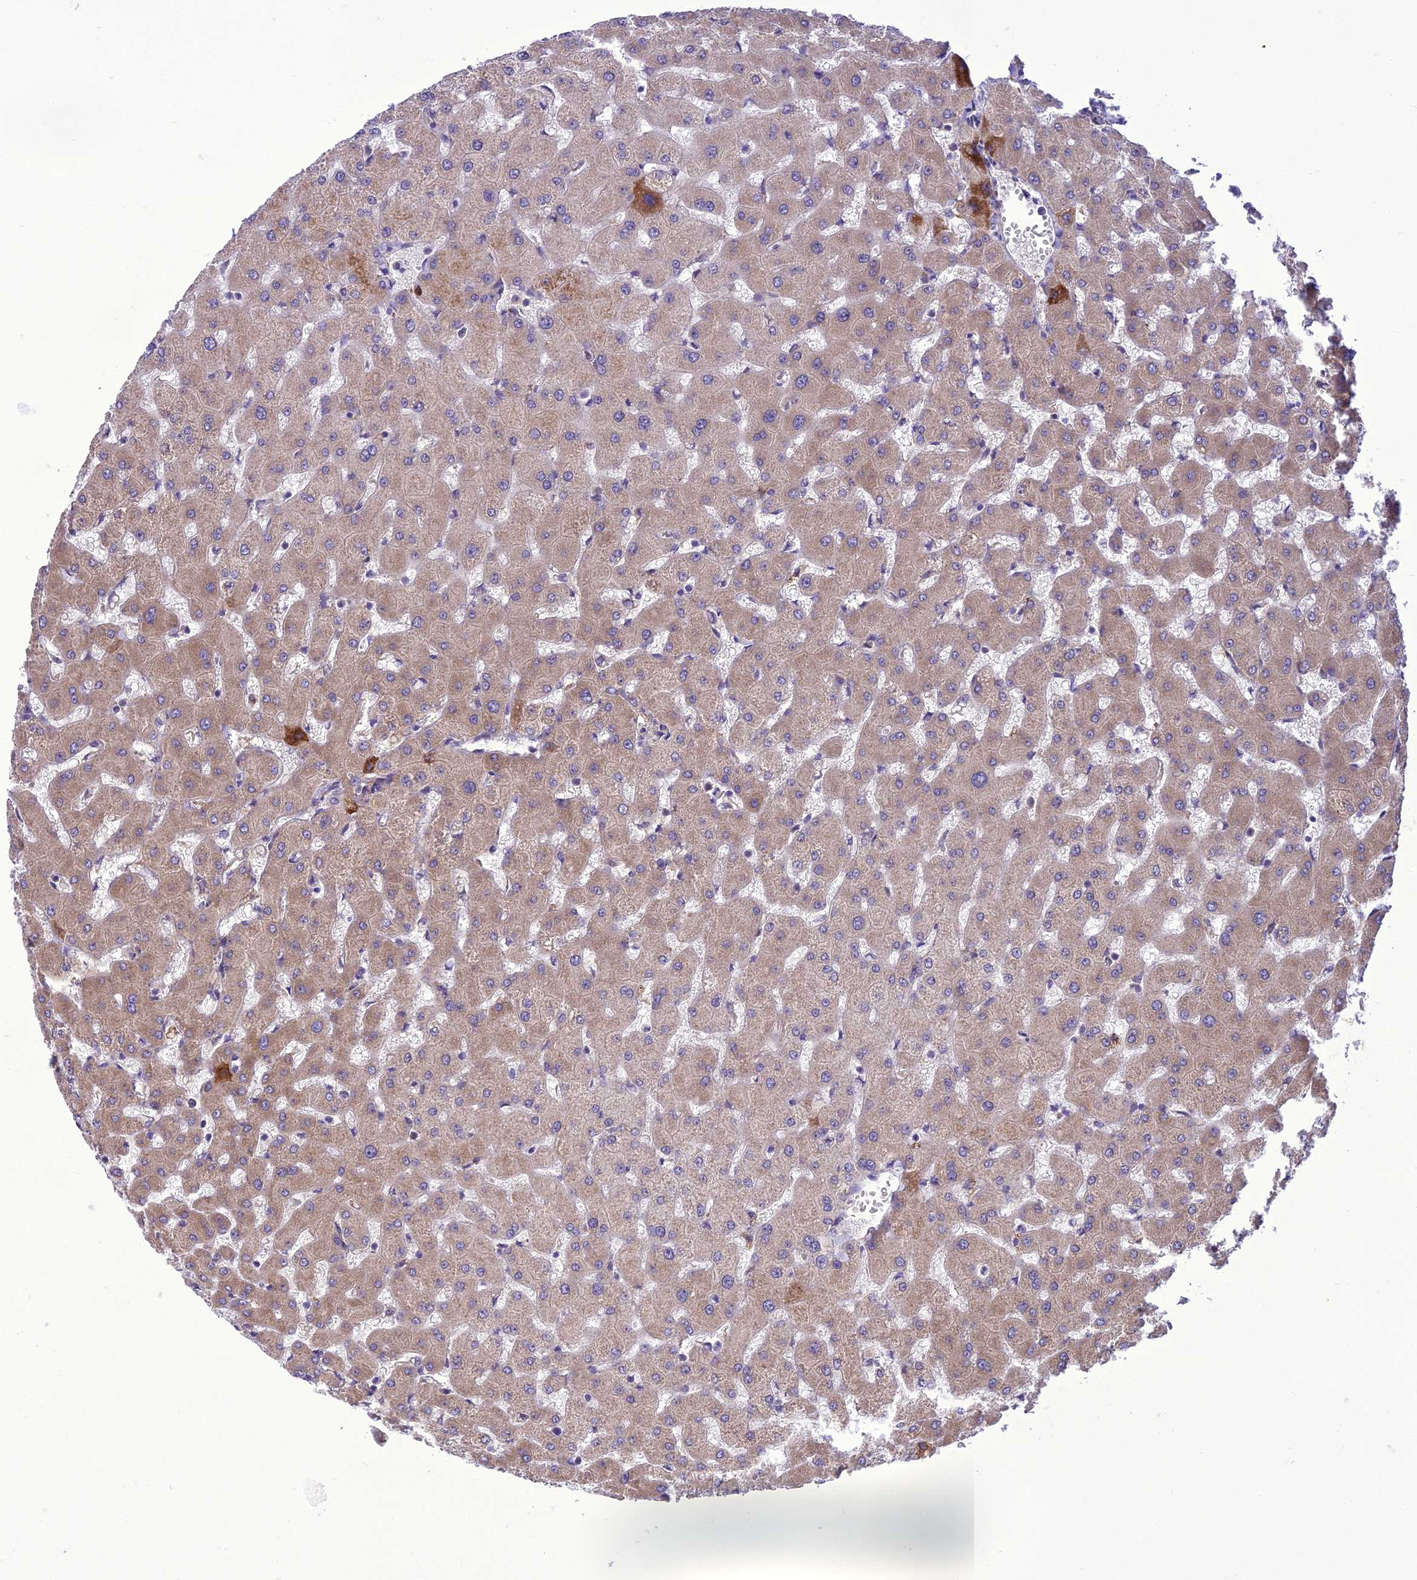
{"staining": {"intensity": "negative", "quantity": "none", "location": "none"}, "tissue": "liver", "cell_type": "Cholangiocytes", "image_type": "normal", "snomed": [{"axis": "morphology", "description": "Normal tissue, NOS"}, {"axis": "topography", "description": "Liver"}], "caption": "Immunohistochemistry histopathology image of unremarkable liver: liver stained with DAB (3,3'-diaminobenzidine) demonstrates no significant protein expression in cholangiocytes. Brightfield microscopy of immunohistochemistry (IHC) stained with DAB (3,3'-diaminobenzidine) (brown) and hematoxylin (blue), captured at high magnification.", "gene": "NEURL2", "patient": {"sex": "female", "age": 63}}